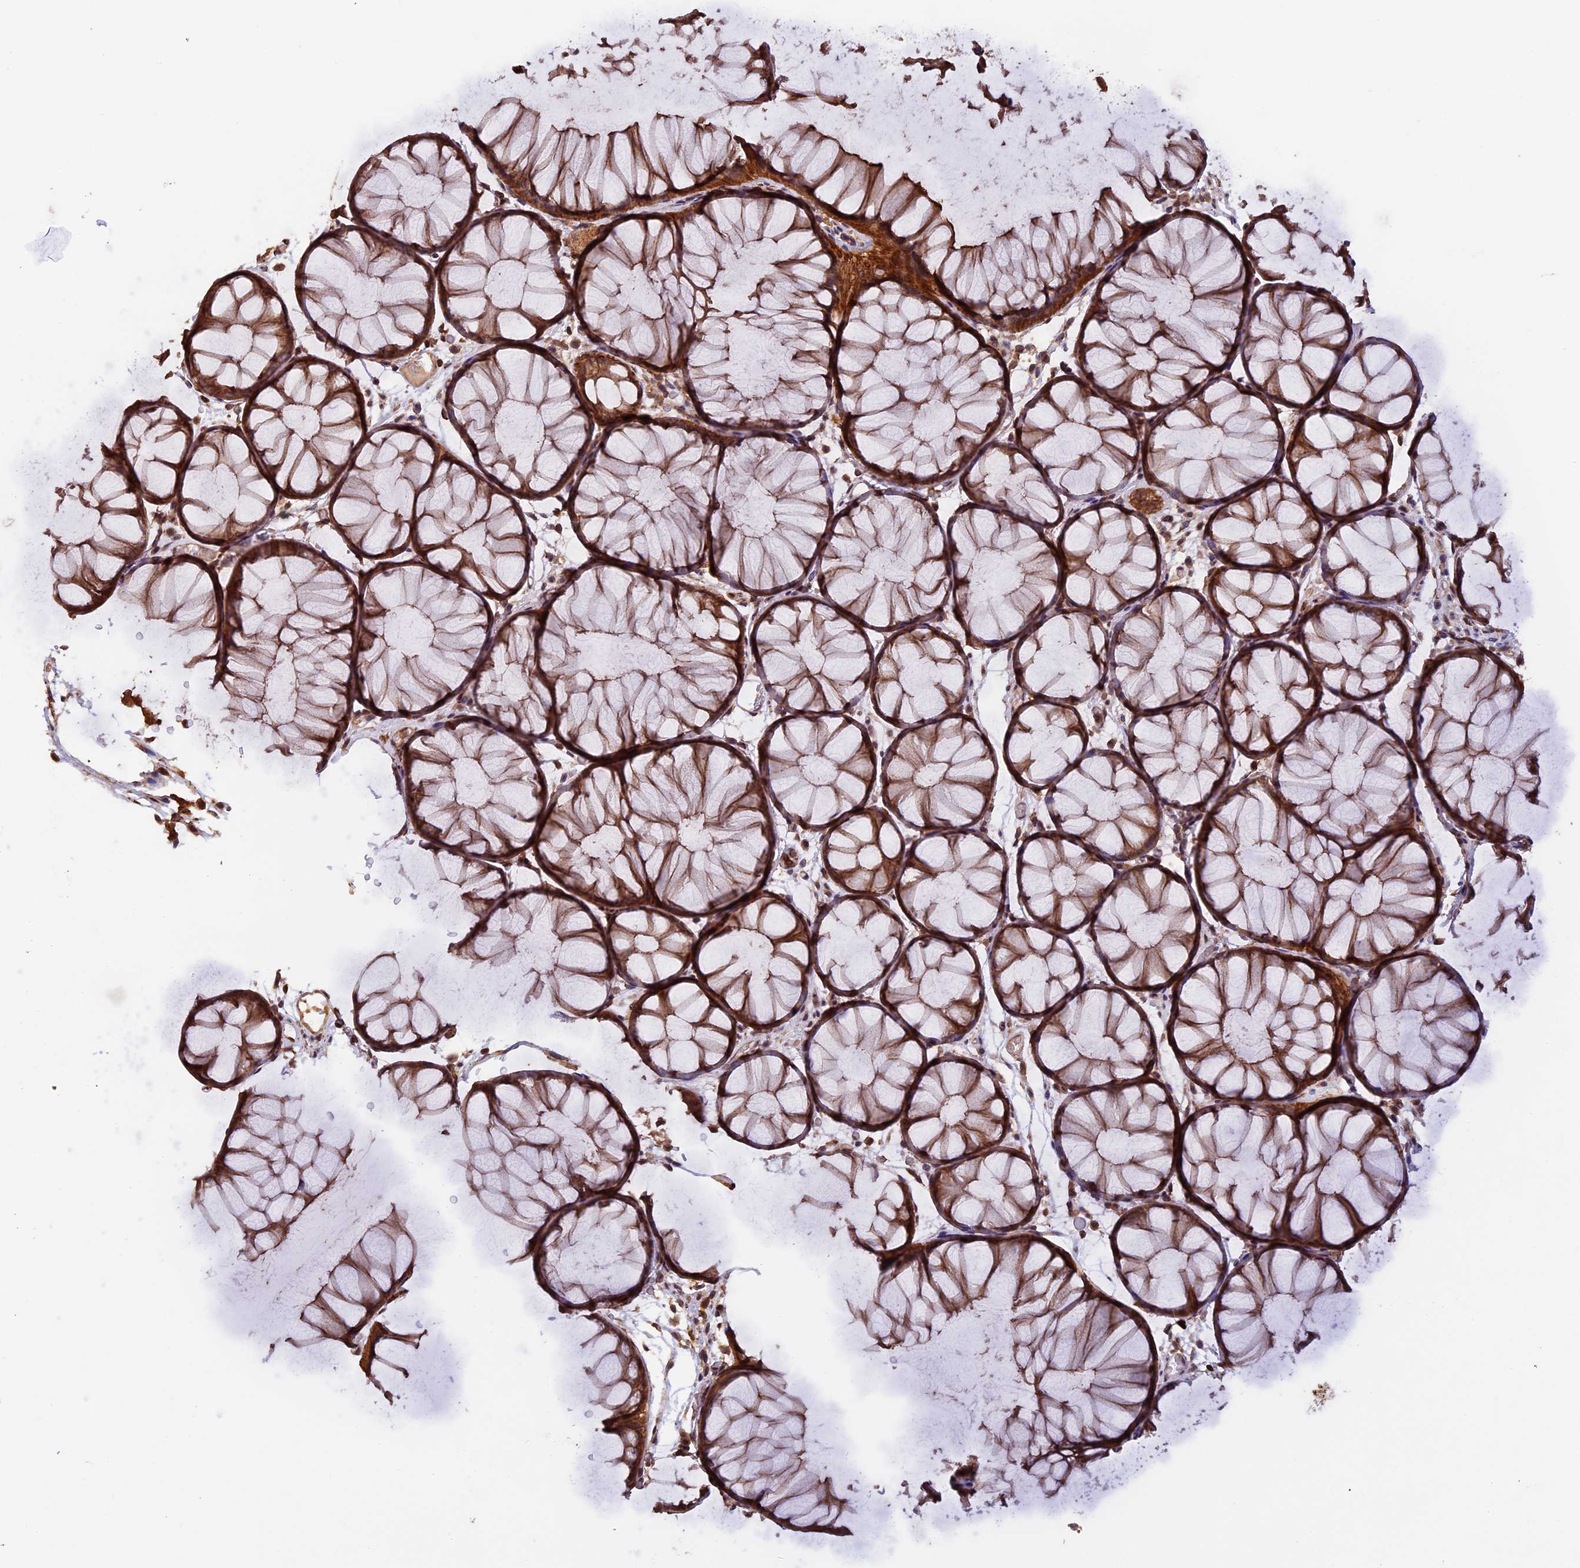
{"staining": {"intensity": "moderate", "quantity": ">75%", "location": "cytoplasmic/membranous"}, "tissue": "colon", "cell_type": "Endothelial cells", "image_type": "normal", "snomed": [{"axis": "morphology", "description": "Normal tissue, NOS"}, {"axis": "topography", "description": "Colon"}], "caption": "DAB immunohistochemical staining of benign human colon shows moderate cytoplasmic/membranous protein staining in about >75% of endothelial cells. (DAB IHC with brightfield microscopy, high magnification).", "gene": "PKD2L2", "patient": {"sex": "female", "age": 82}}